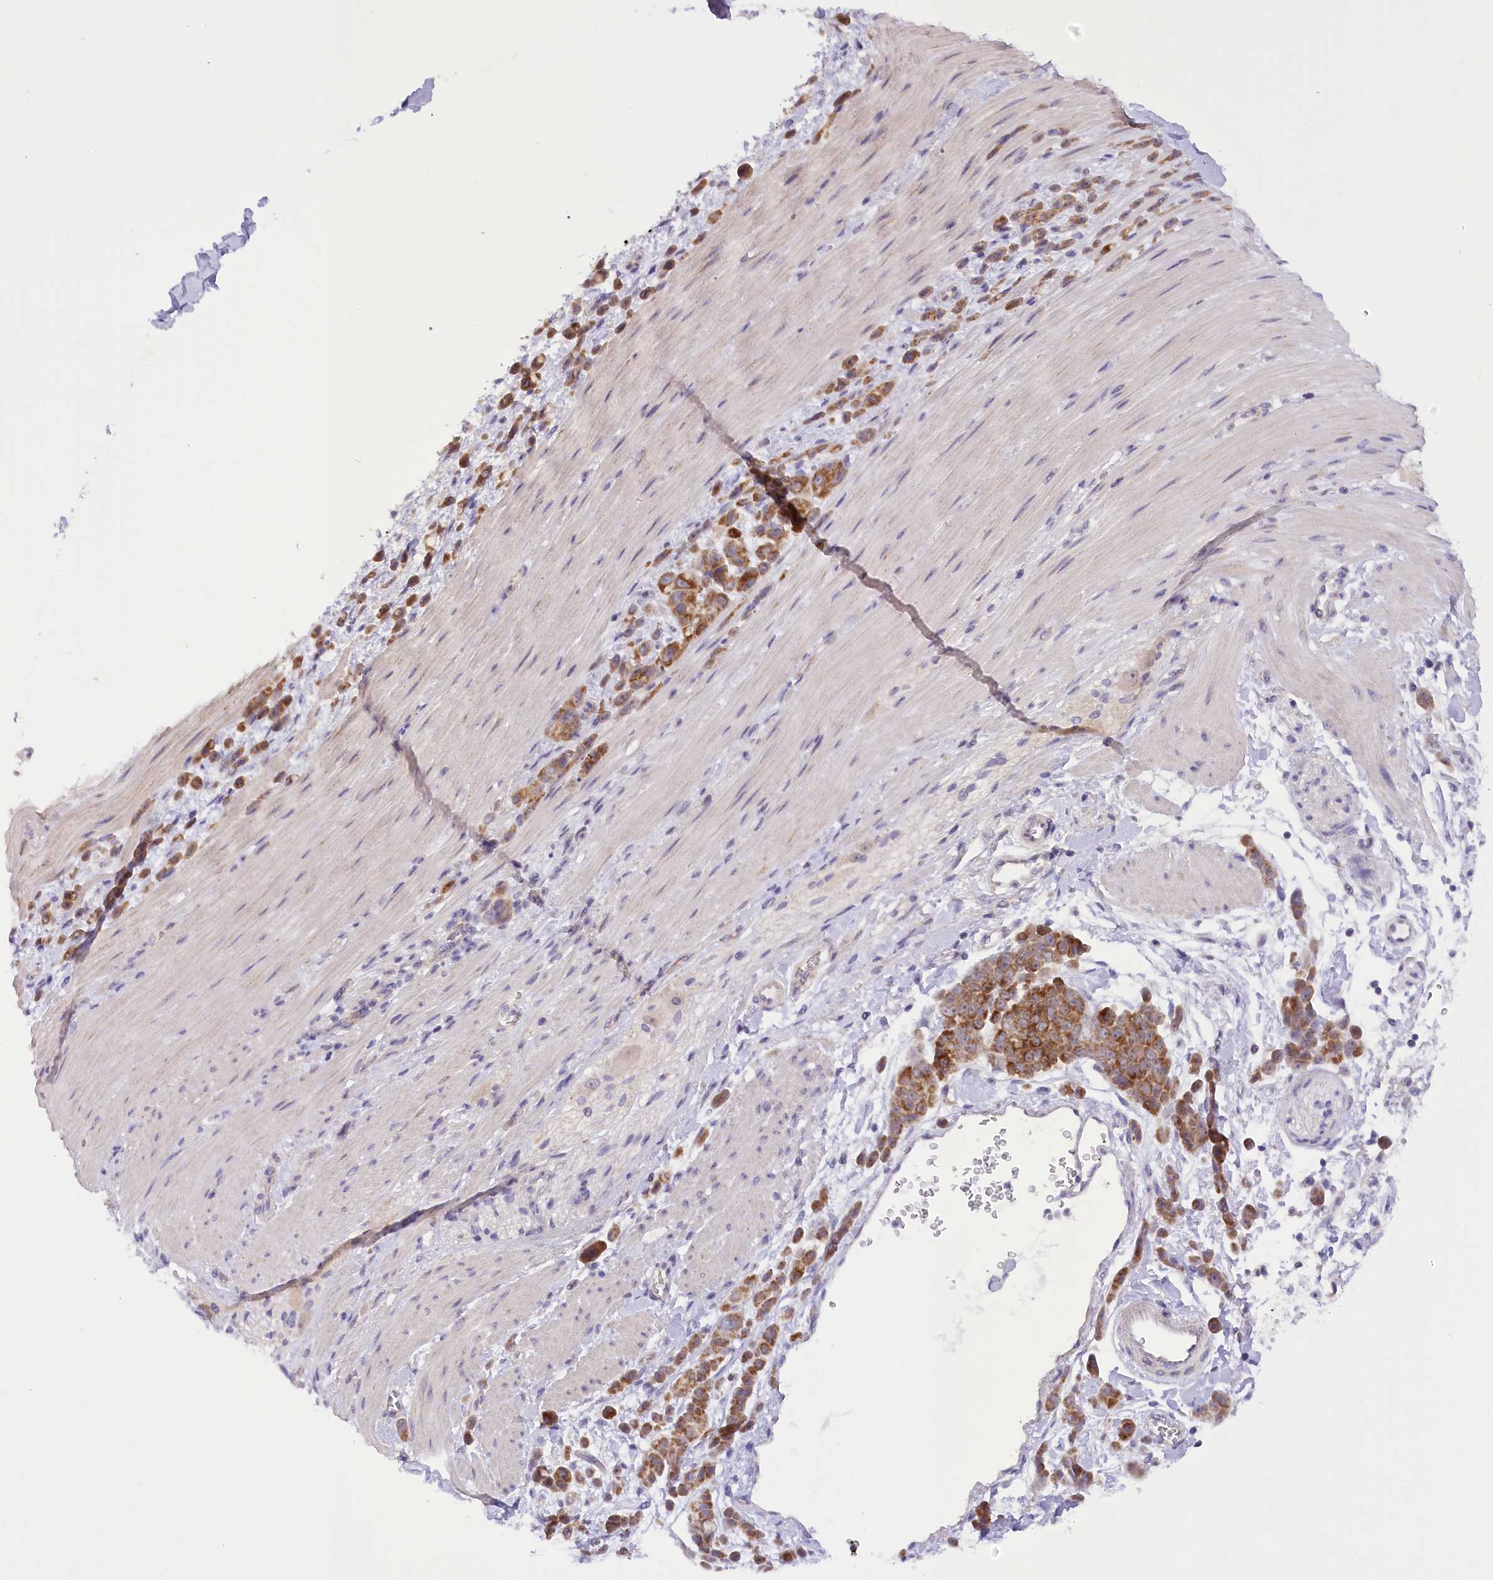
{"staining": {"intensity": "moderate", "quantity": ">75%", "location": "cytoplasmic/membranous"}, "tissue": "pancreatic cancer", "cell_type": "Tumor cells", "image_type": "cancer", "snomed": [{"axis": "morphology", "description": "Normal tissue, NOS"}, {"axis": "morphology", "description": "Adenocarcinoma, NOS"}, {"axis": "topography", "description": "Pancreas"}], "caption": "Pancreatic cancer (adenocarcinoma) stained for a protein (brown) reveals moderate cytoplasmic/membranous positive staining in about >75% of tumor cells.", "gene": "DCUN1D1", "patient": {"sex": "female", "age": 64}}